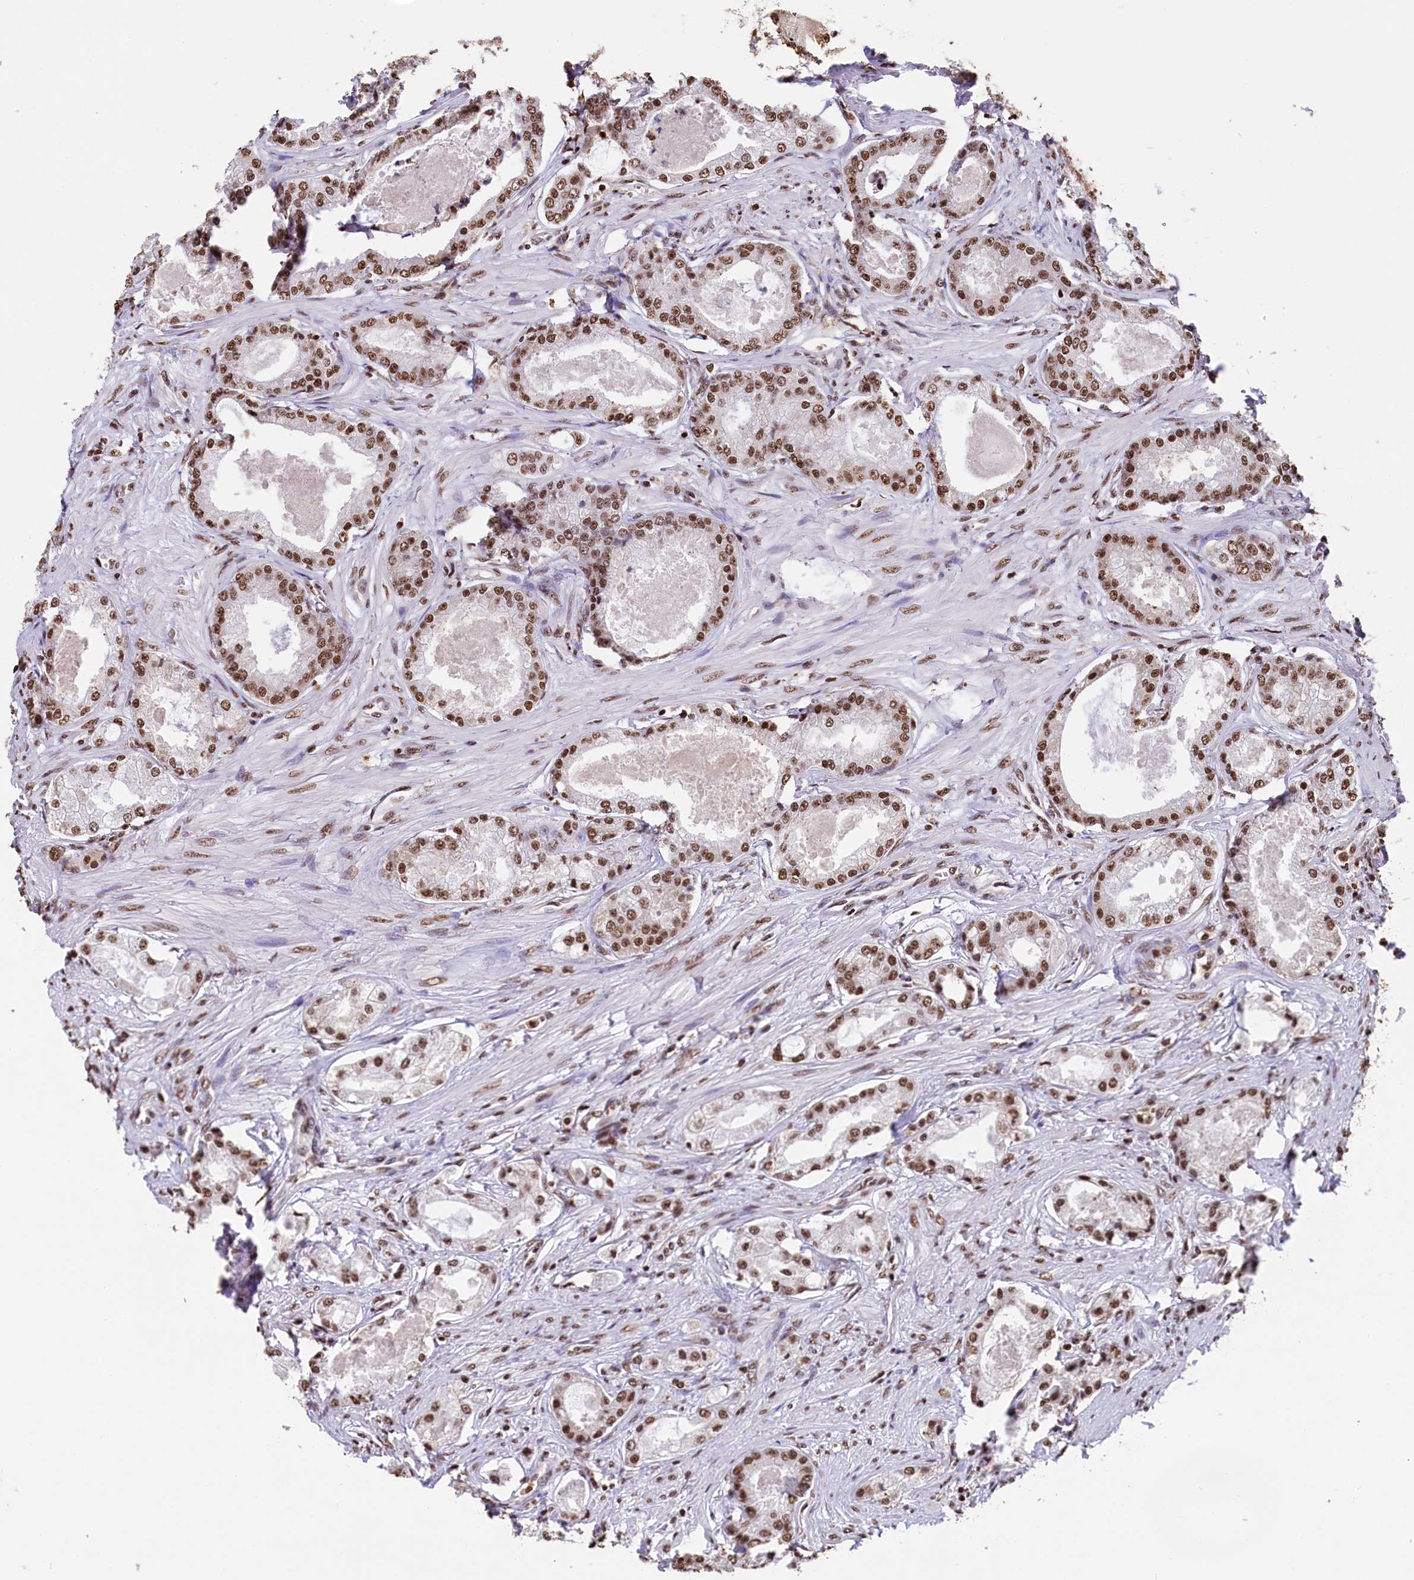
{"staining": {"intensity": "moderate", "quantity": ">75%", "location": "nuclear"}, "tissue": "prostate cancer", "cell_type": "Tumor cells", "image_type": "cancer", "snomed": [{"axis": "morphology", "description": "Adenocarcinoma, Low grade"}, {"axis": "topography", "description": "Prostate"}], "caption": "Brown immunohistochemical staining in human prostate cancer shows moderate nuclear expression in approximately >75% of tumor cells.", "gene": "SNRPD2", "patient": {"sex": "male", "age": 68}}